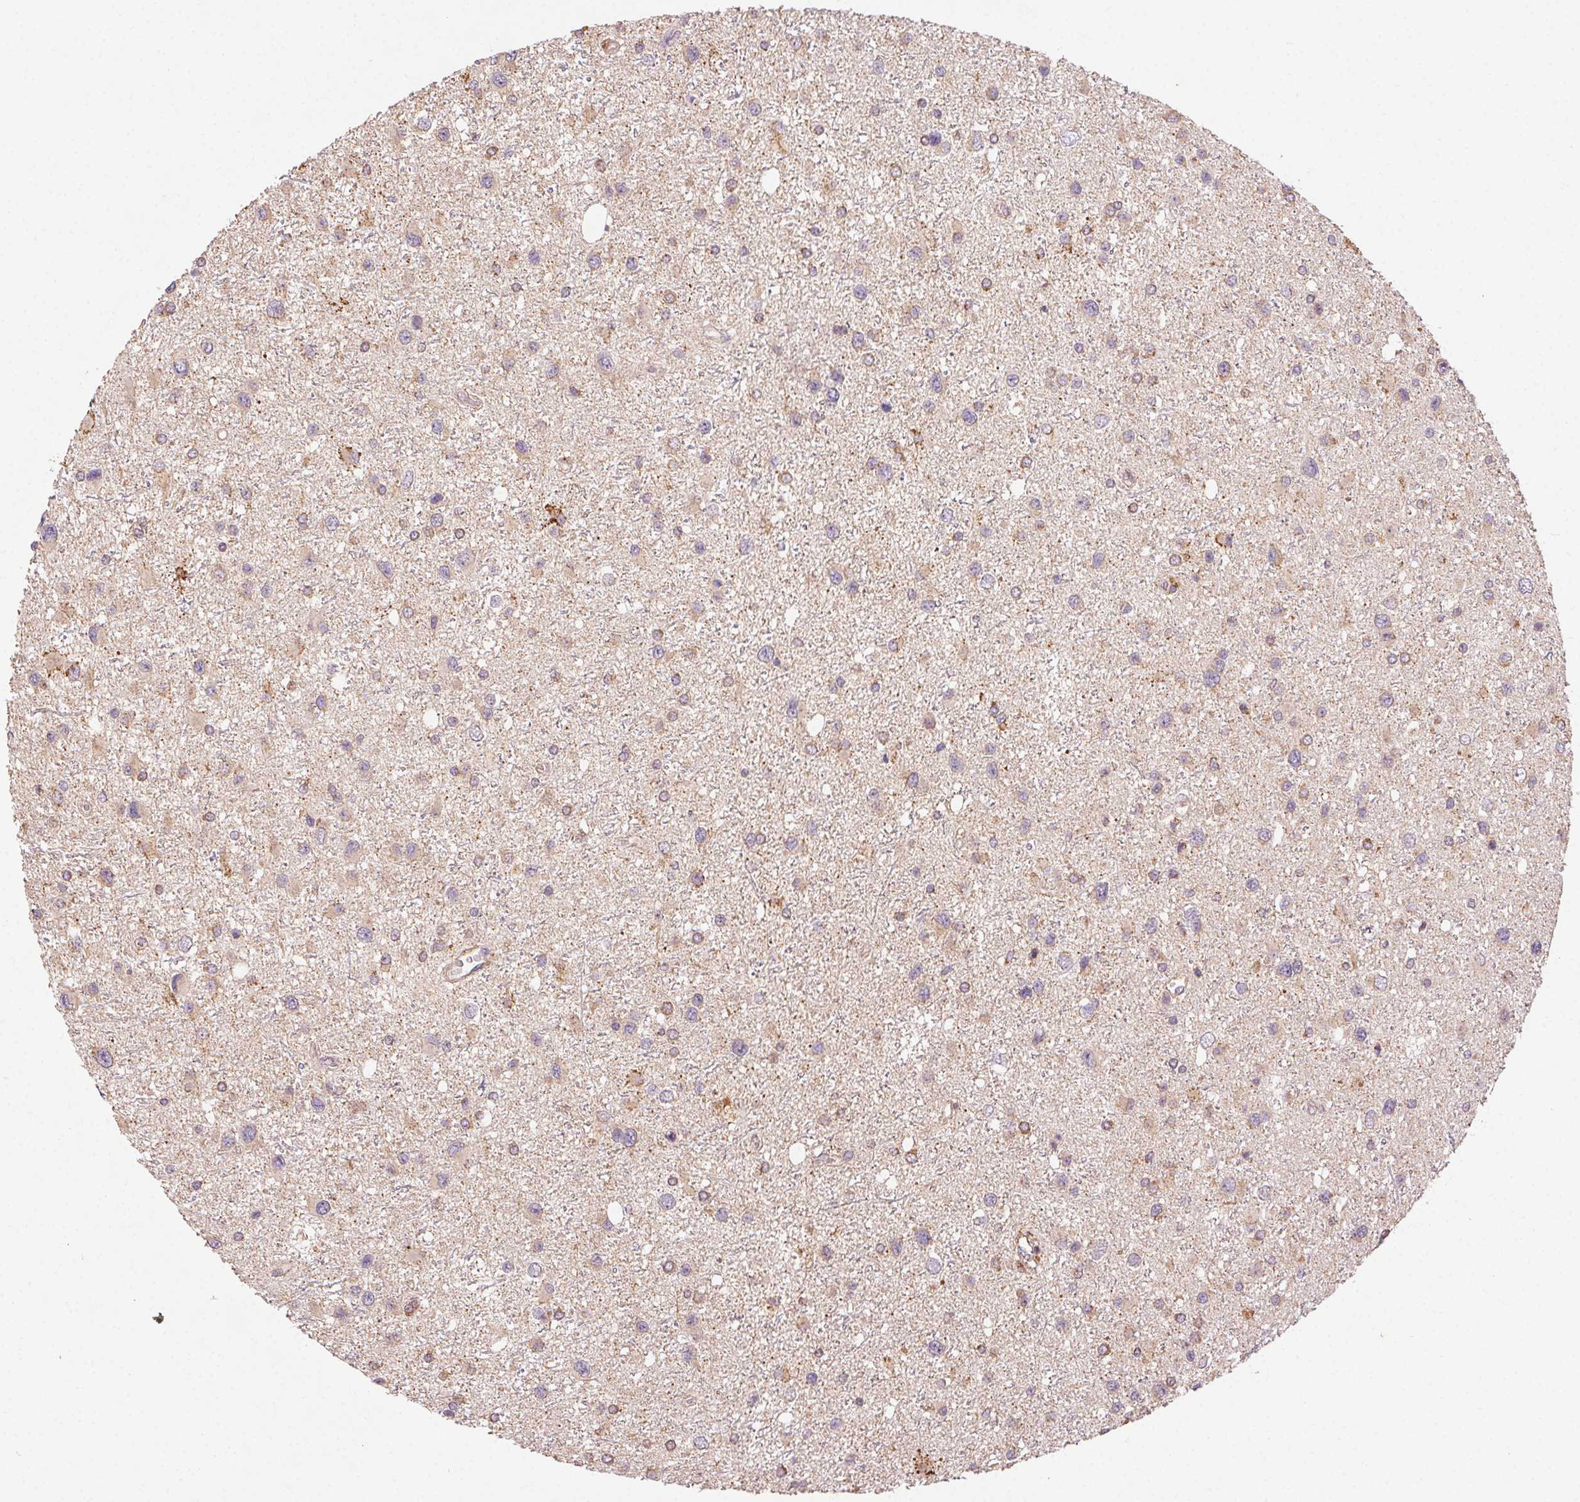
{"staining": {"intensity": "weak", "quantity": ">75%", "location": "cytoplasmic/membranous"}, "tissue": "glioma", "cell_type": "Tumor cells", "image_type": "cancer", "snomed": [{"axis": "morphology", "description": "Glioma, malignant, Low grade"}, {"axis": "topography", "description": "Brain"}], "caption": "This histopathology image shows glioma stained with immunohistochemistry (IHC) to label a protein in brown. The cytoplasmic/membranous of tumor cells show weak positivity for the protein. Nuclei are counter-stained blue.", "gene": "FNBP1L", "patient": {"sex": "female", "age": 32}}